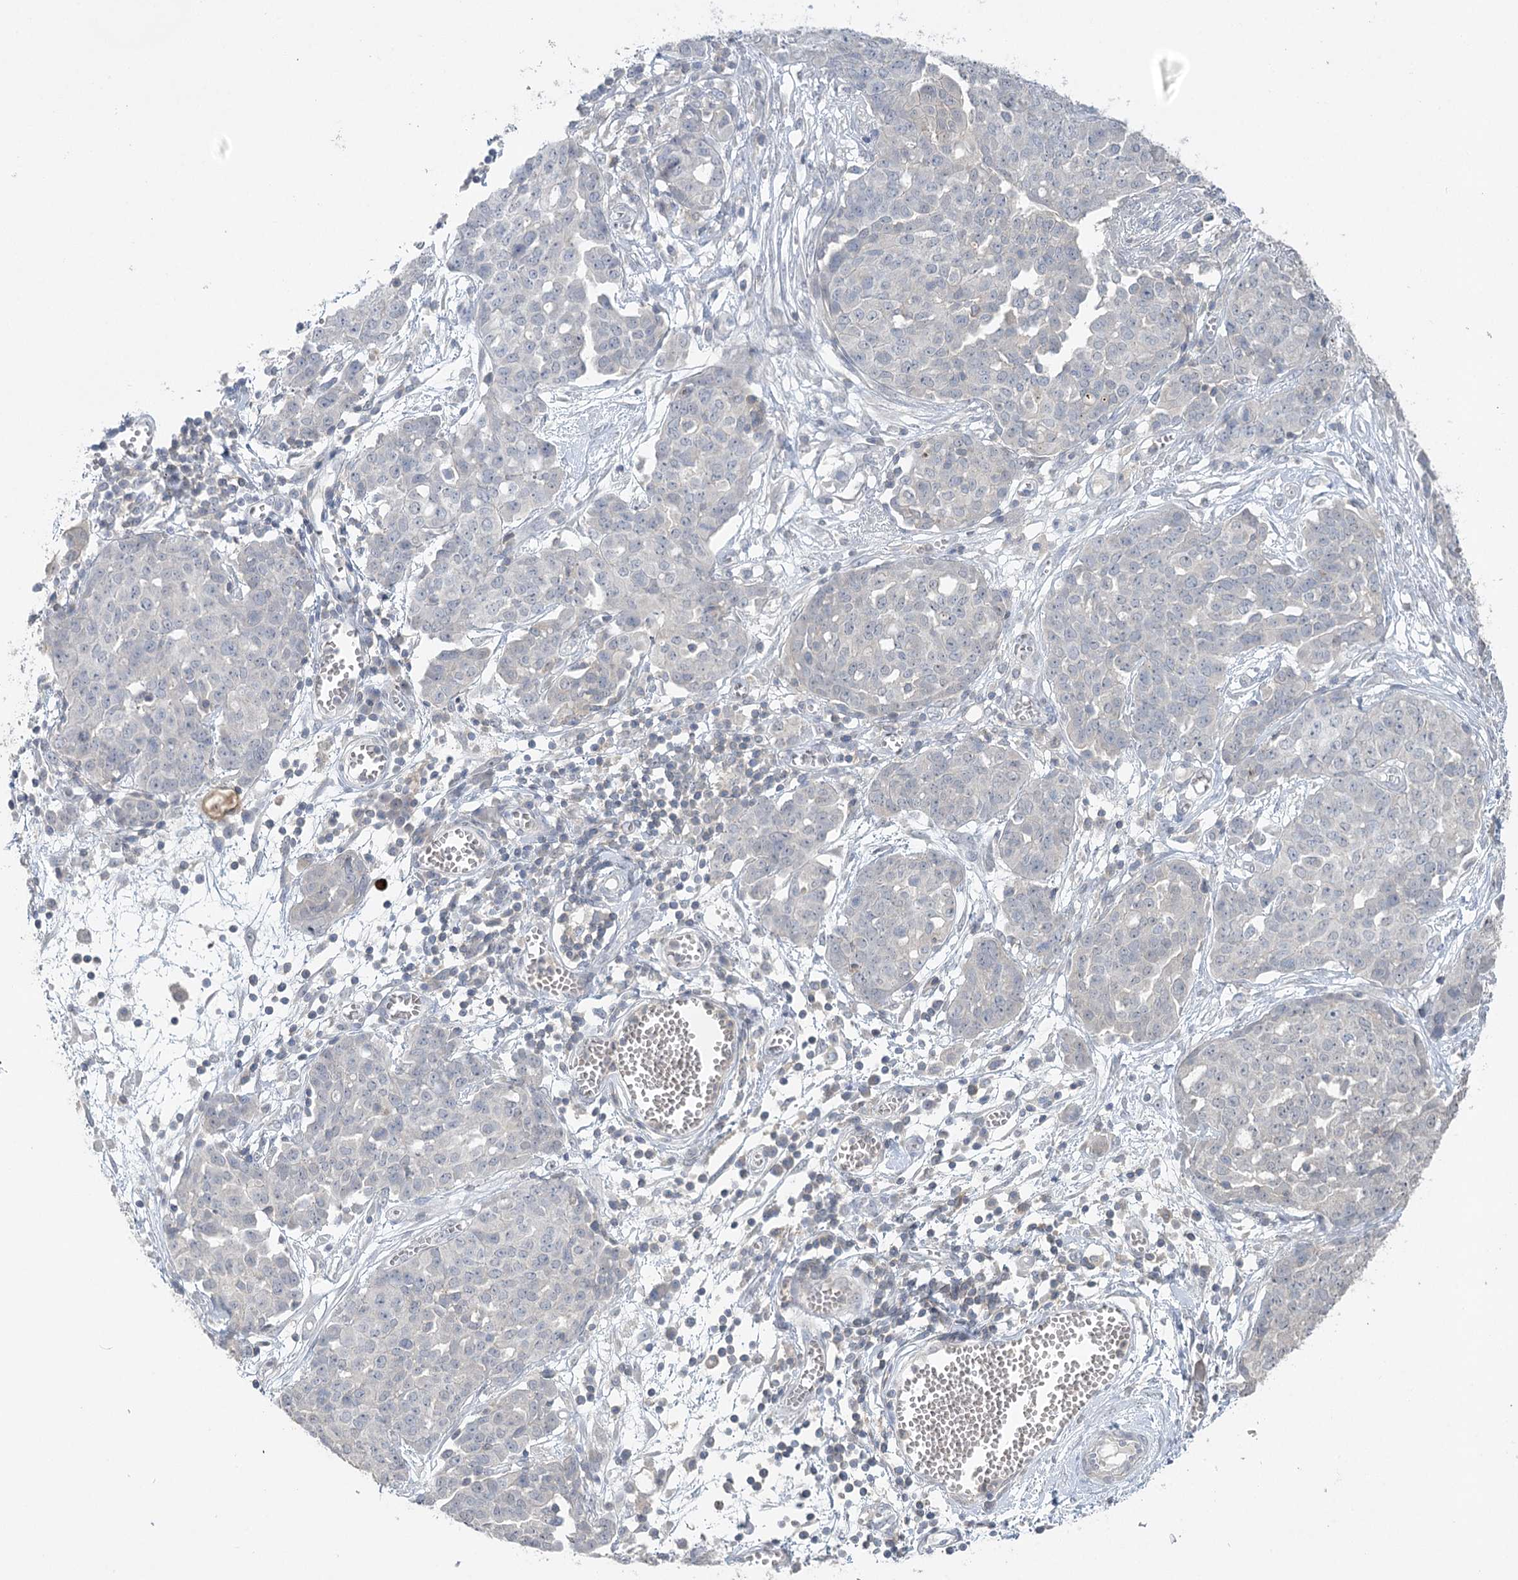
{"staining": {"intensity": "negative", "quantity": "none", "location": "none"}, "tissue": "ovarian cancer", "cell_type": "Tumor cells", "image_type": "cancer", "snomed": [{"axis": "morphology", "description": "Cystadenocarcinoma, serous, NOS"}, {"axis": "topography", "description": "Soft tissue"}, {"axis": "topography", "description": "Ovary"}], "caption": "Immunohistochemical staining of human ovarian cancer demonstrates no significant positivity in tumor cells.", "gene": "TRAF3IP1", "patient": {"sex": "female", "age": 57}}